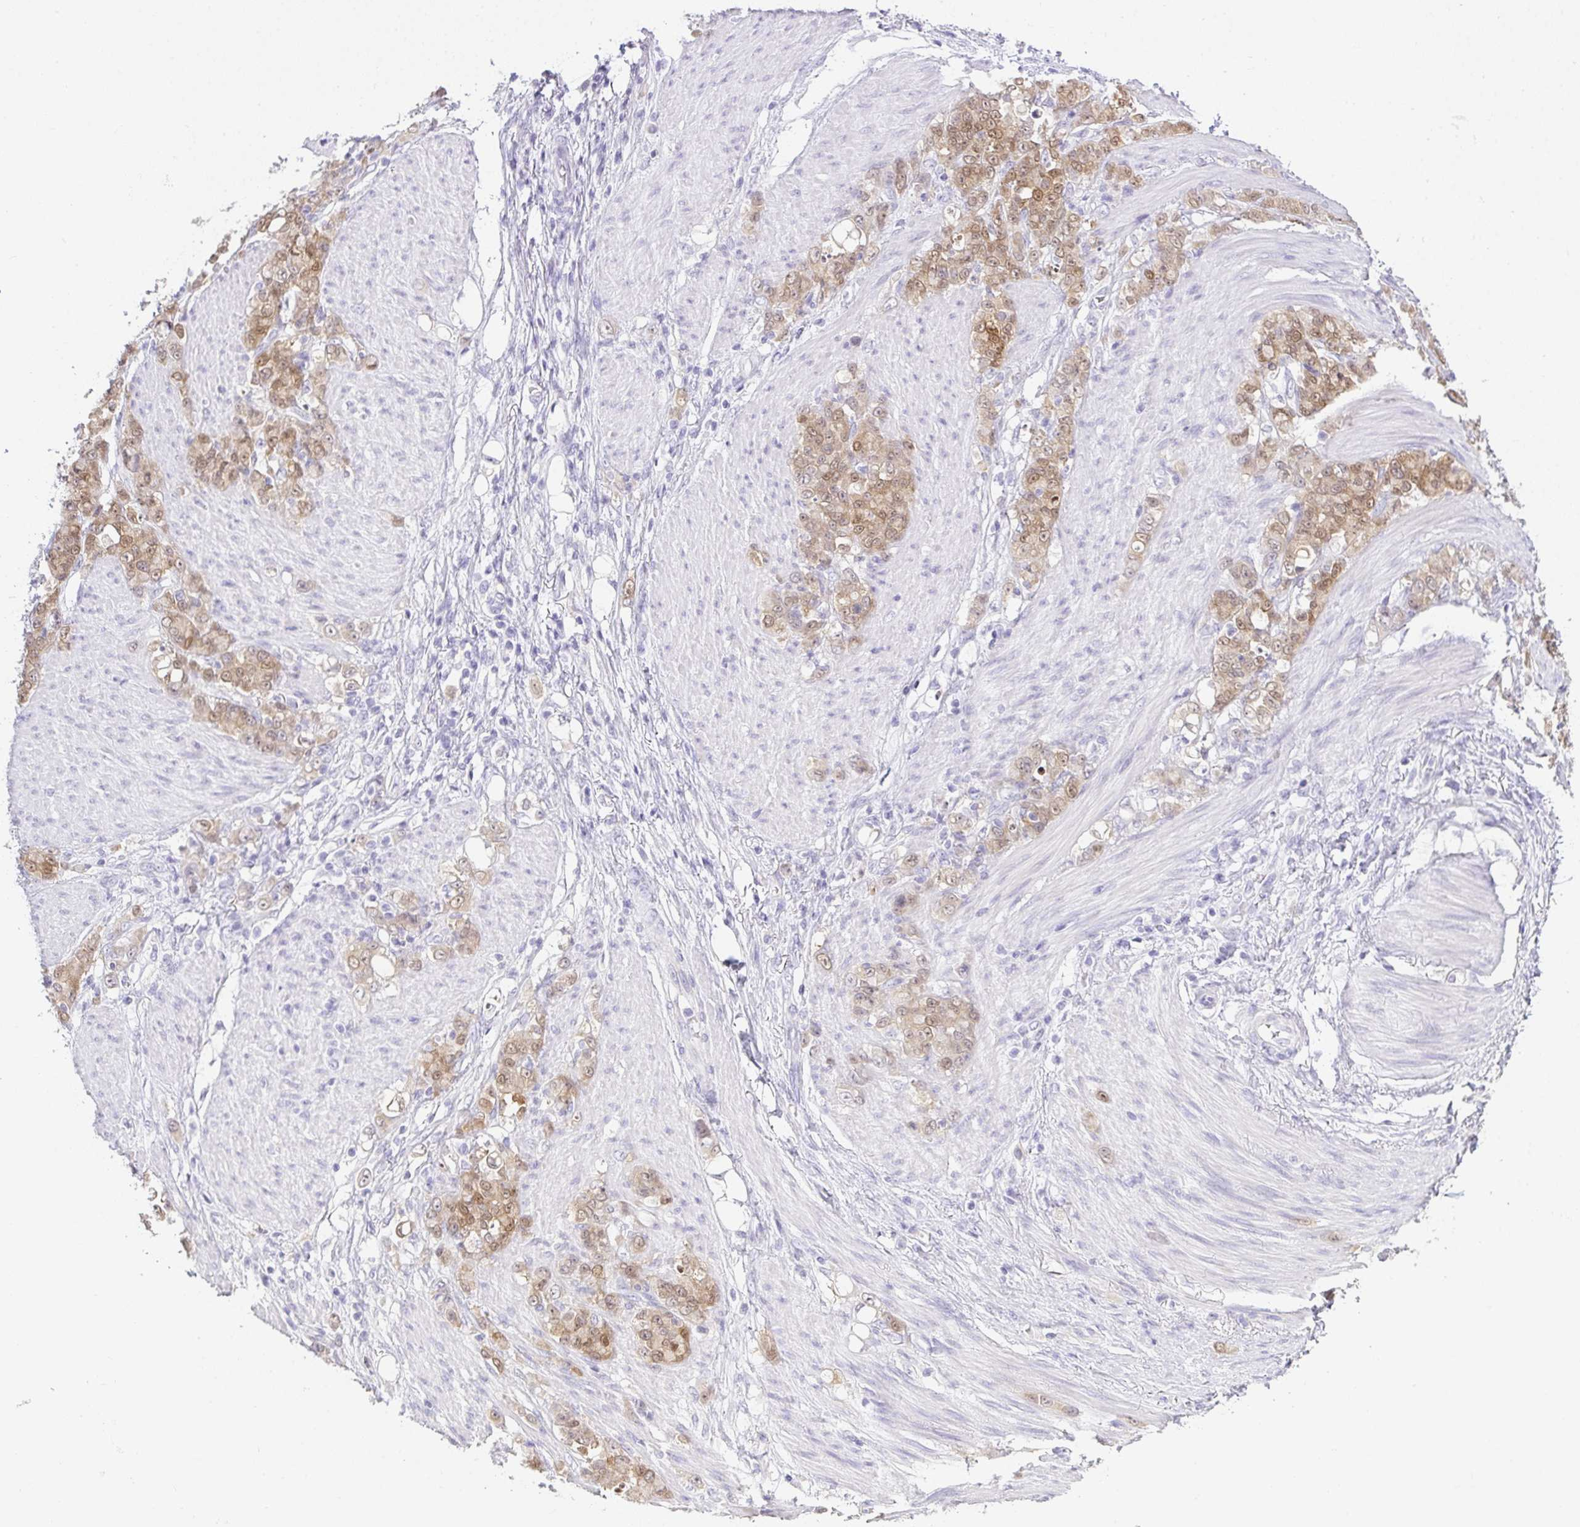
{"staining": {"intensity": "moderate", "quantity": ">75%", "location": "cytoplasmic/membranous,nuclear"}, "tissue": "stomach cancer", "cell_type": "Tumor cells", "image_type": "cancer", "snomed": [{"axis": "morphology", "description": "Adenocarcinoma, NOS"}, {"axis": "topography", "description": "Stomach"}], "caption": "Immunohistochemistry (IHC) (DAB) staining of stomach adenocarcinoma reveals moderate cytoplasmic/membranous and nuclear protein positivity in approximately >75% of tumor cells.", "gene": "CMPK1", "patient": {"sex": "female", "age": 79}}